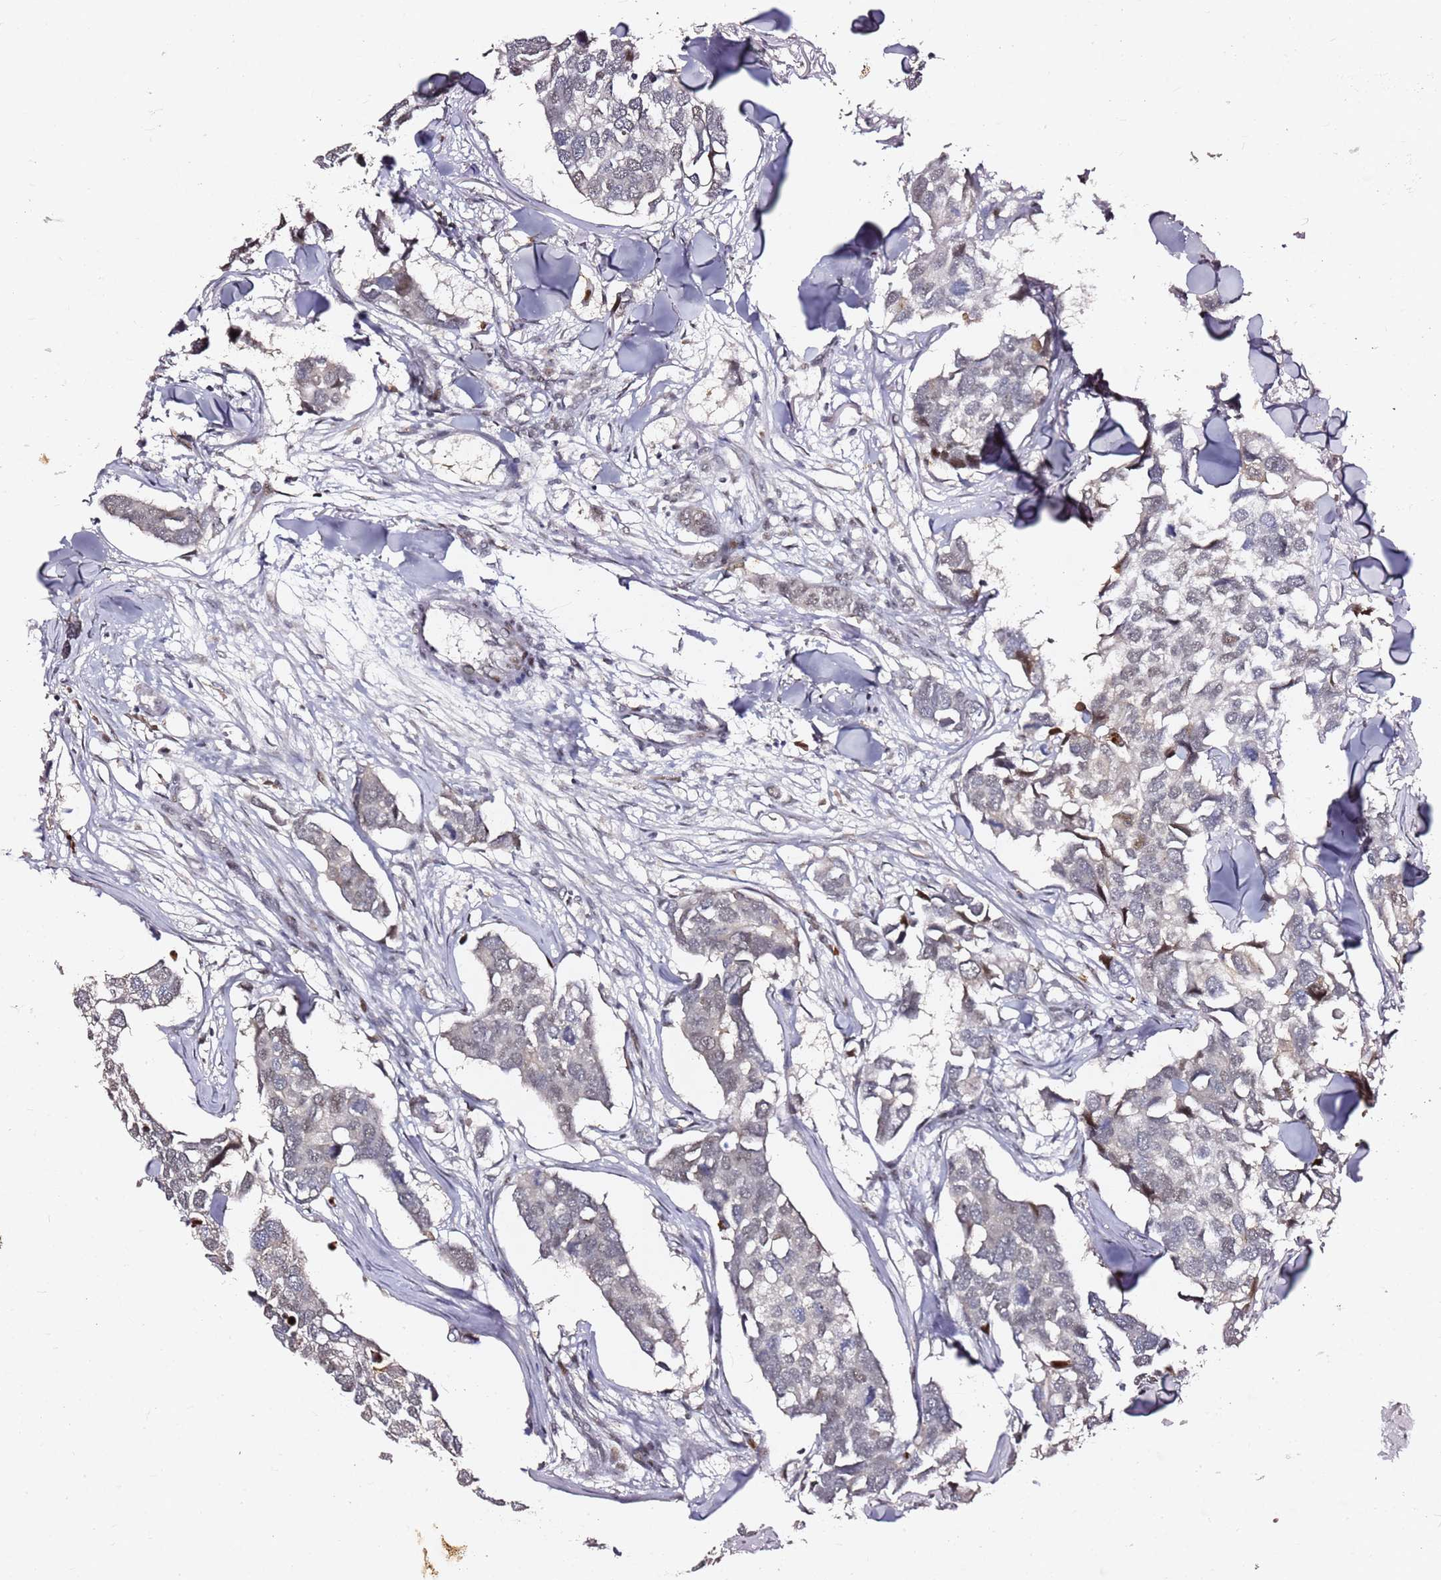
{"staining": {"intensity": "negative", "quantity": "none", "location": "none"}, "tissue": "breast cancer", "cell_type": "Tumor cells", "image_type": "cancer", "snomed": [{"axis": "morphology", "description": "Duct carcinoma"}, {"axis": "topography", "description": "Breast"}], "caption": "This is a histopathology image of immunohistochemistry (IHC) staining of breast cancer (invasive ductal carcinoma), which shows no positivity in tumor cells.", "gene": "FCF1", "patient": {"sex": "female", "age": 83}}